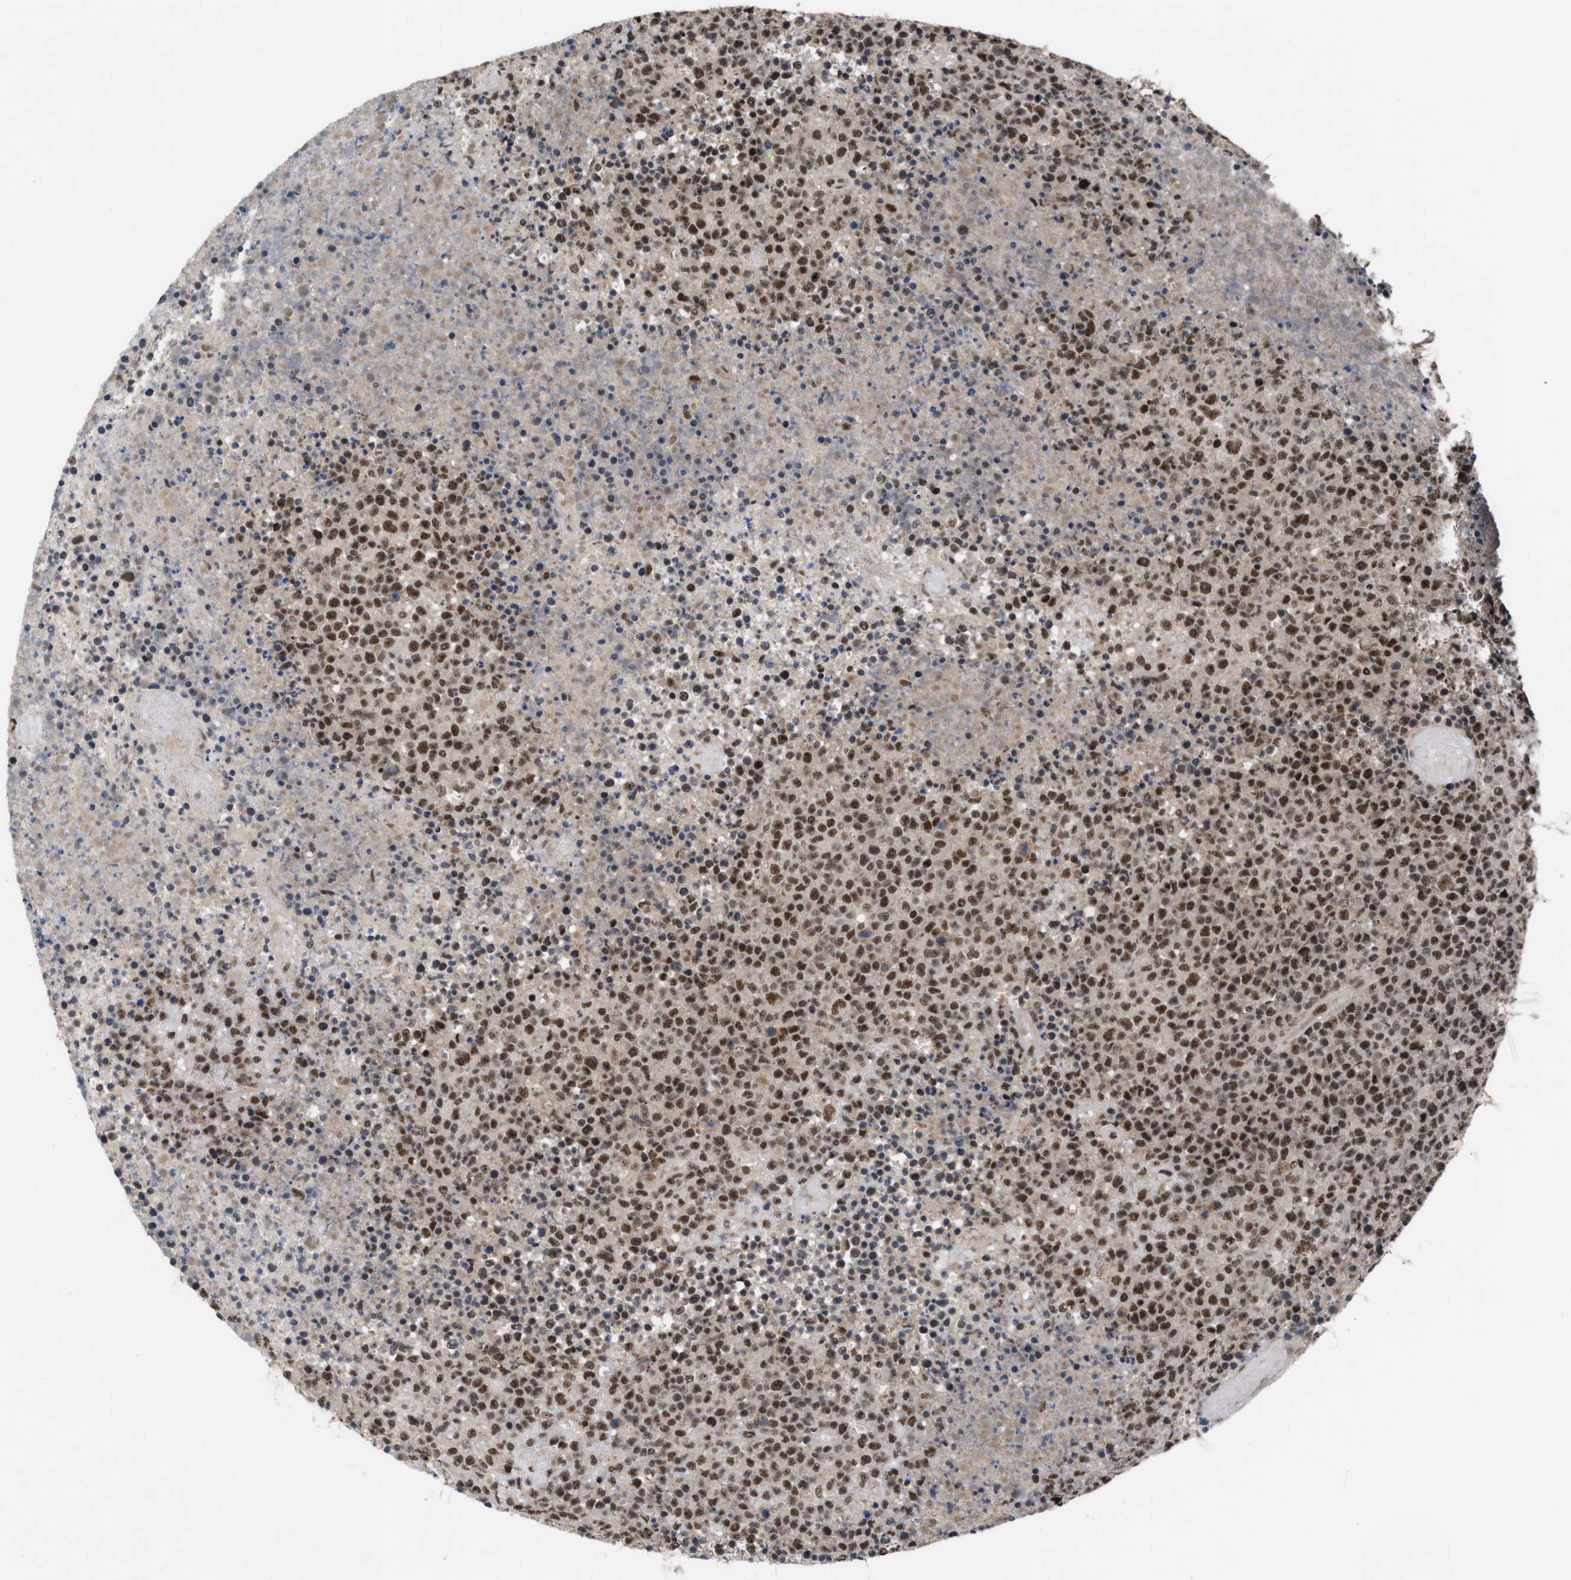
{"staining": {"intensity": "strong", "quantity": ">75%", "location": "nuclear"}, "tissue": "lymphoma", "cell_type": "Tumor cells", "image_type": "cancer", "snomed": [{"axis": "morphology", "description": "Malignant lymphoma, non-Hodgkin's type, High grade"}, {"axis": "topography", "description": "Lymph node"}], "caption": "Immunohistochemical staining of malignant lymphoma, non-Hodgkin's type (high-grade) demonstrates high levels of strong nuclear positivity in approximately >75% of tumor cells.", "gene": "PRPF4", "patient": {"sex": "male", "age": 13}}